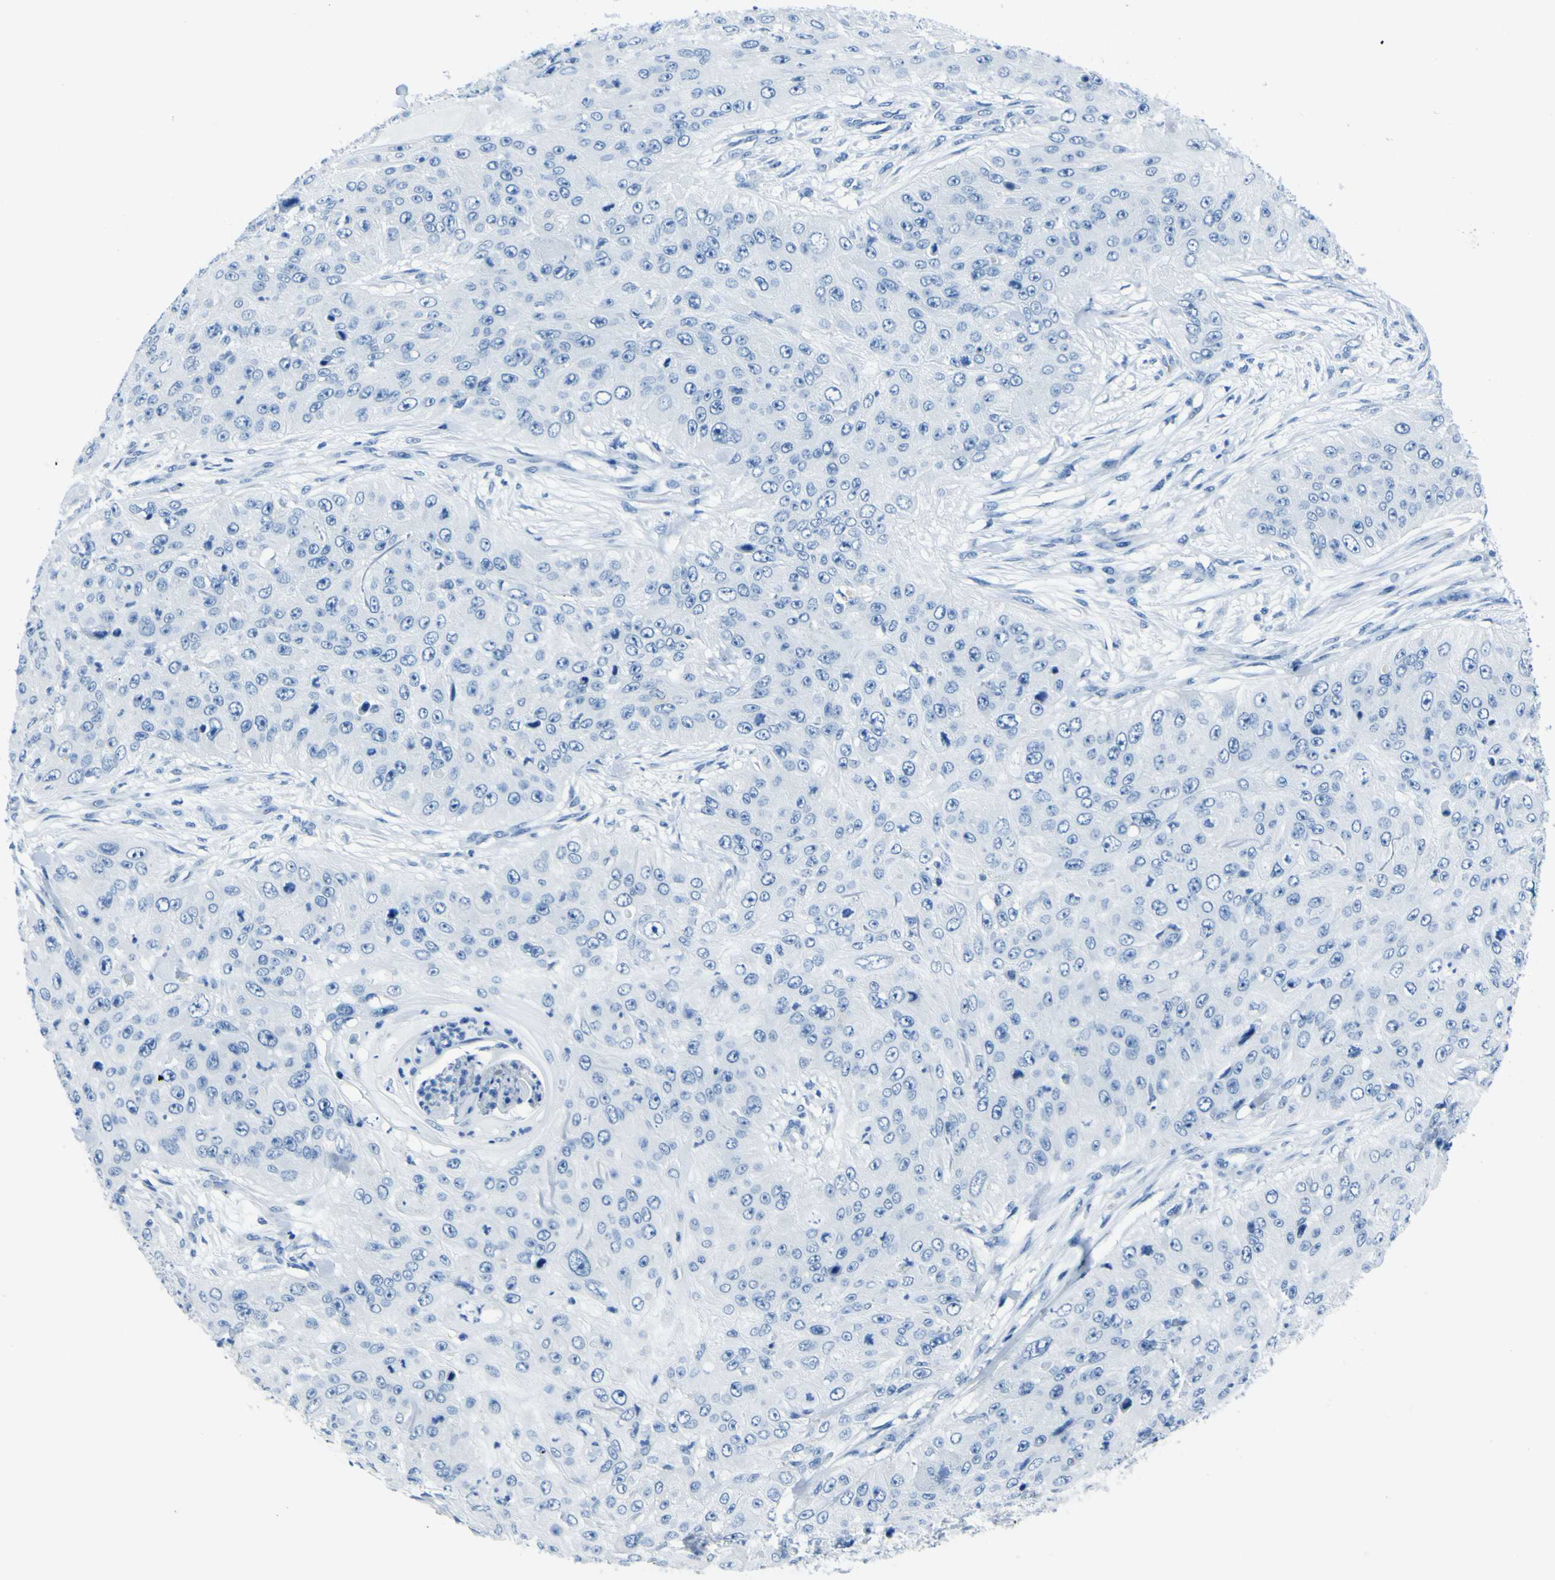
{"staining": {"intensity": "negative", "quantity": "none", "location": "none"}, "tissue": "skin cancer", "cell_type": "Tumor cells", "image_type": "cancer", "snomed": [{"axis": "morphology", "description": "Squamous cell carcinoma, NOS"}, {"axis": "topography", "description": "Skin"}], "caption": "IHC of skin cancer (squamous cell carcinoma) displays no positivity in tumor cells.", "gene": "PHKG1", "patient": {"sex": "female", "age": 80}}